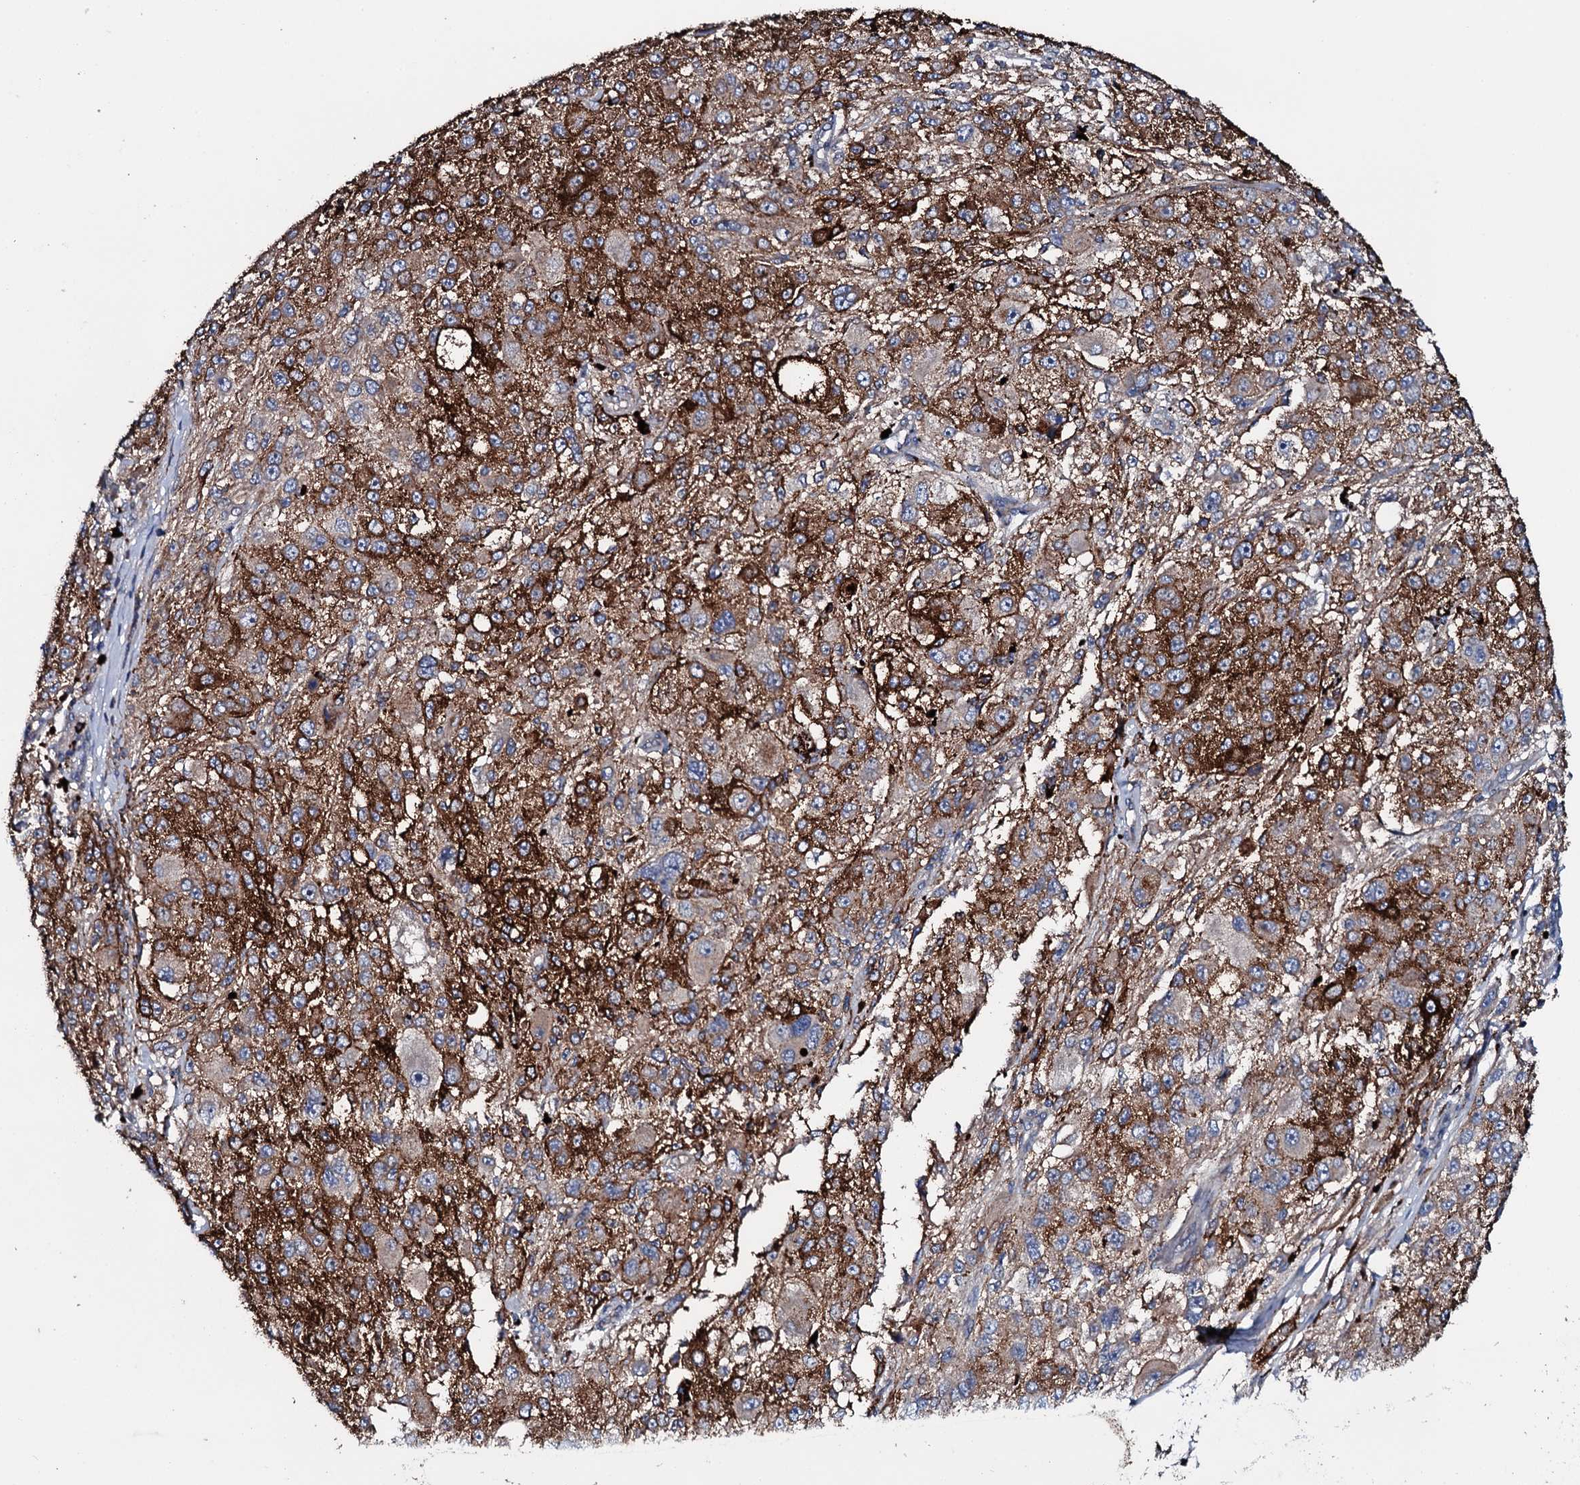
{"staining": {"intensity": "strong", "quantity": "25%-75%", "location": "cytoplasmic/membranous"}, "tissue": "melanoma", "cell_type": "Tumor cells", "image_type": "cancer", "snomed": [{"axis": "morphology", "description": "Necrosis, NOS"}, {"axis": "morphology", "description": "Malignant melanoma, NOS"}, {"axis": "topography", "description": "Skin"}], "caption": "Tumor cells show high levels of strong cytoplasmic/membranous expression in about 25%-75% of cells in melanoma.", "gene": "NEK1", "patient": {"sex": "female", "age": 87}}